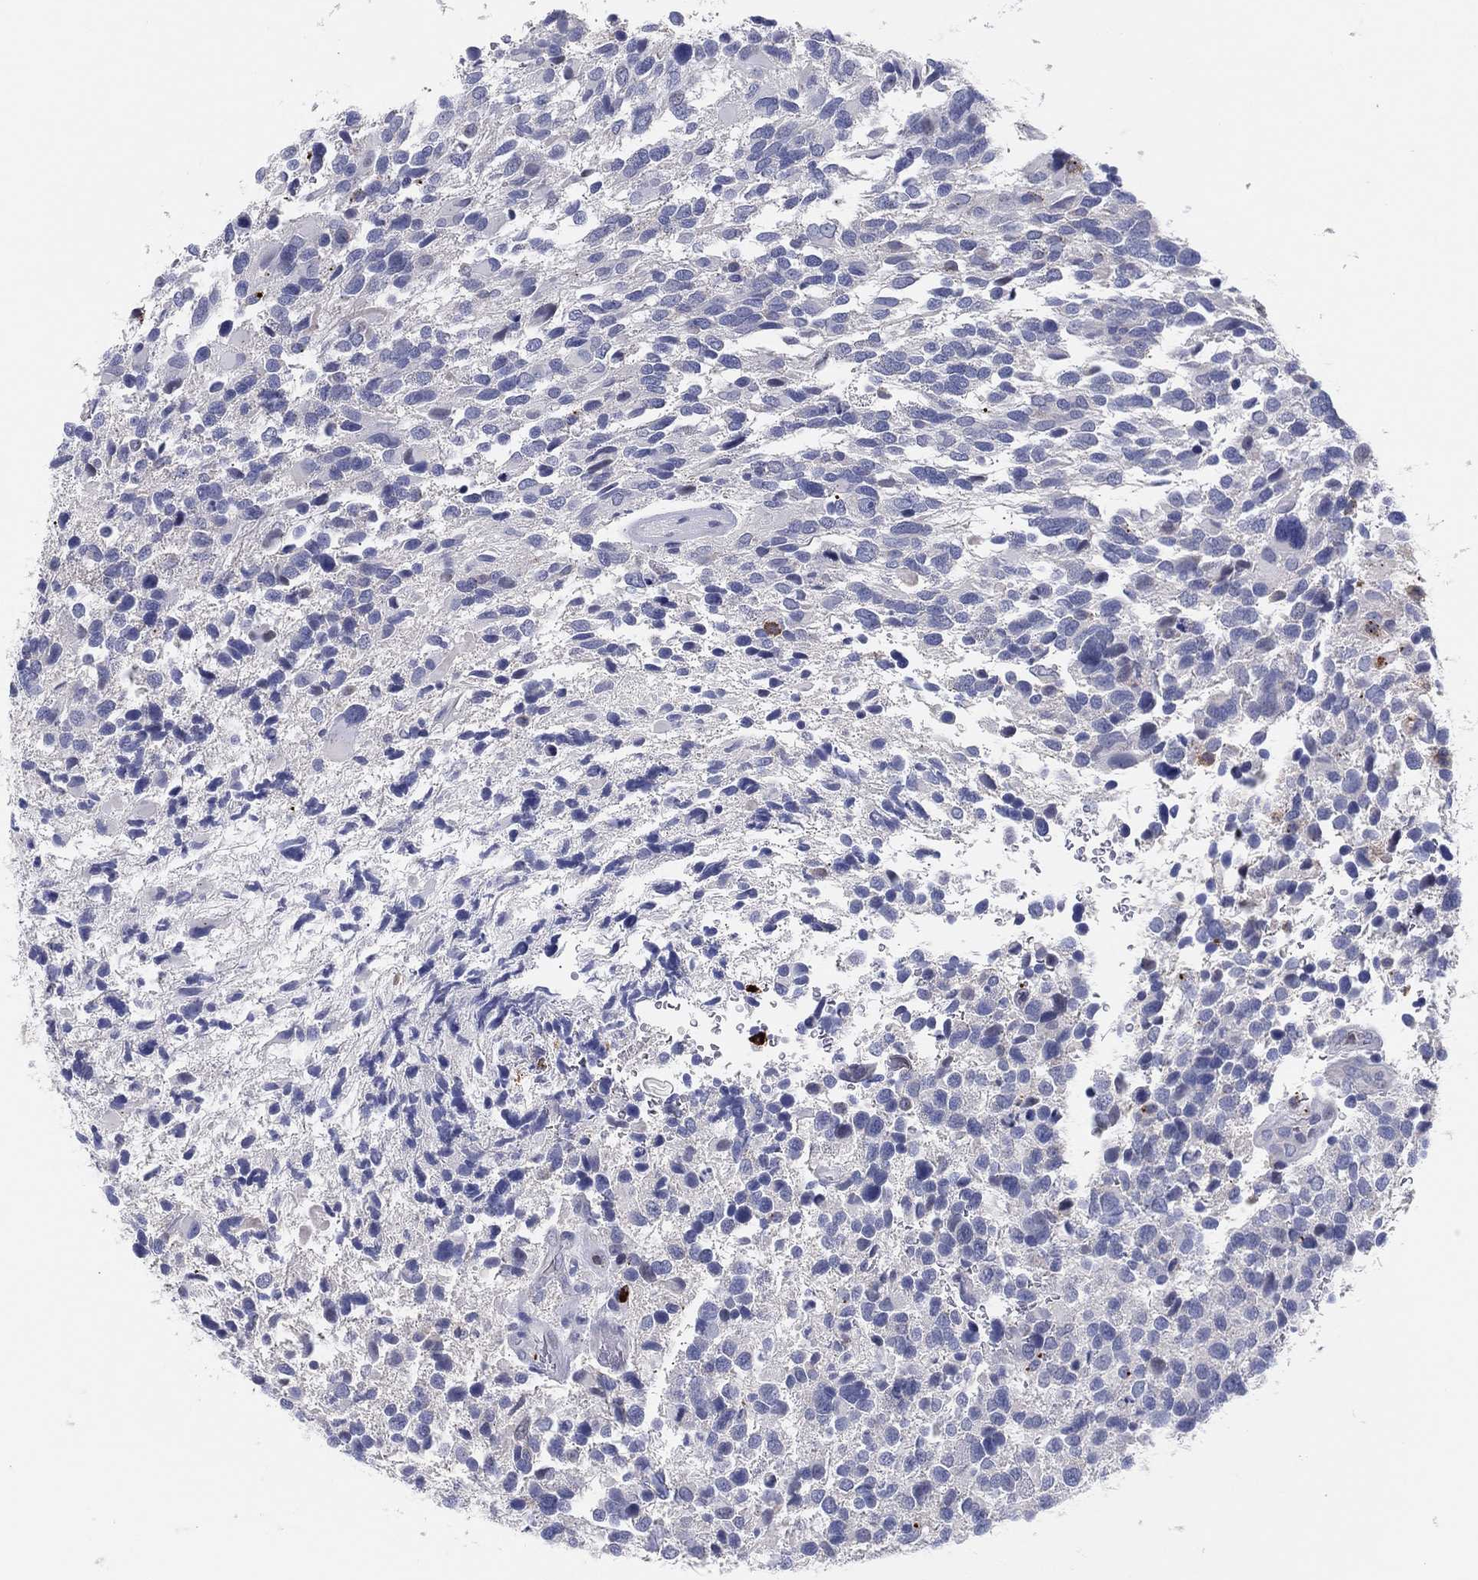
{"staining": {"intensity": "negative", "quantity": "none", "location": "none"}, "tissue": "glioma", "cell_type": "Tumor cells", "image_type": "cancer", "snomed": [{"axis": "morphology", "description": "Glioma, malignant, Low grade"}, {"axis": "topography", "description": "Brain"}], "caption": "A high-resolution micrograph shows IHC staining of glioma, which shows no significant staining in tumor cells. (Stains: DAB IHC with hematoxylin counter stain, Microscopy: brightfield microscopy at high magnification).", "gene": "PLAC8", "patient": {"sex": "female", "age": 32}}